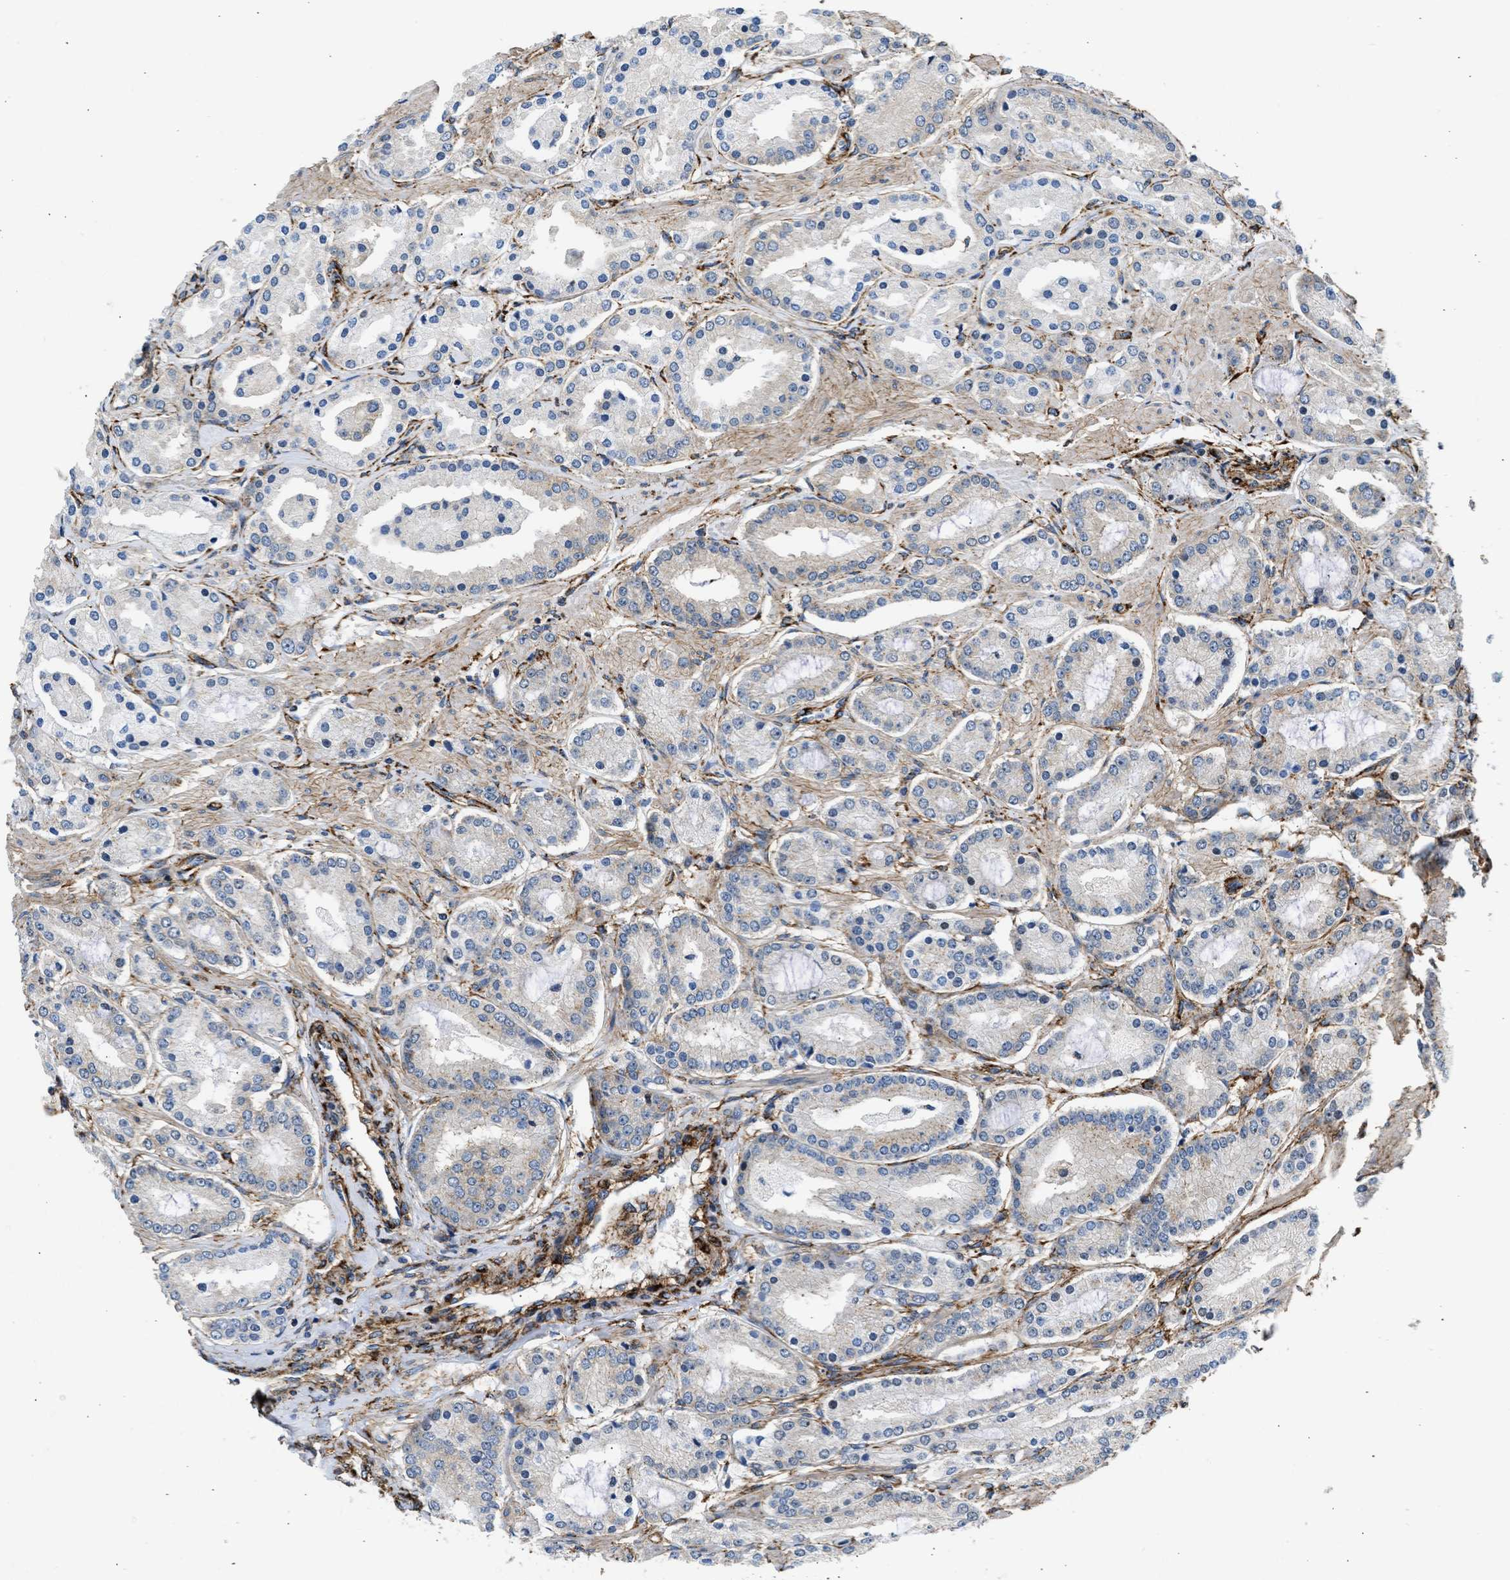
{"staining": {"intensity": "negative", "quantity": "none", "location": "none"}, "tissue": "prostate cancer", "cell_type": "Tumor cells", "image_type": "cancer", "snomed": [{"axis": "morphology", "description": "Adenocarcinoma, Low grade"}, {"axis": "topography", "description": "Prostate"}], "caption": "Immunohistochemistry (IHC) photomicrograph of neoplastic tissue: prostate cancer stained with DAB (3,3'-diaminobenzidine) displays no significant protein staining in tumor cells. Brightfield microscopy of IHC stained with DAB (brown) and hematoxylin (blue), captured at high magnification.", "gene": "SEPTIN2", "patient": {"sex": "male", "age": 63}}